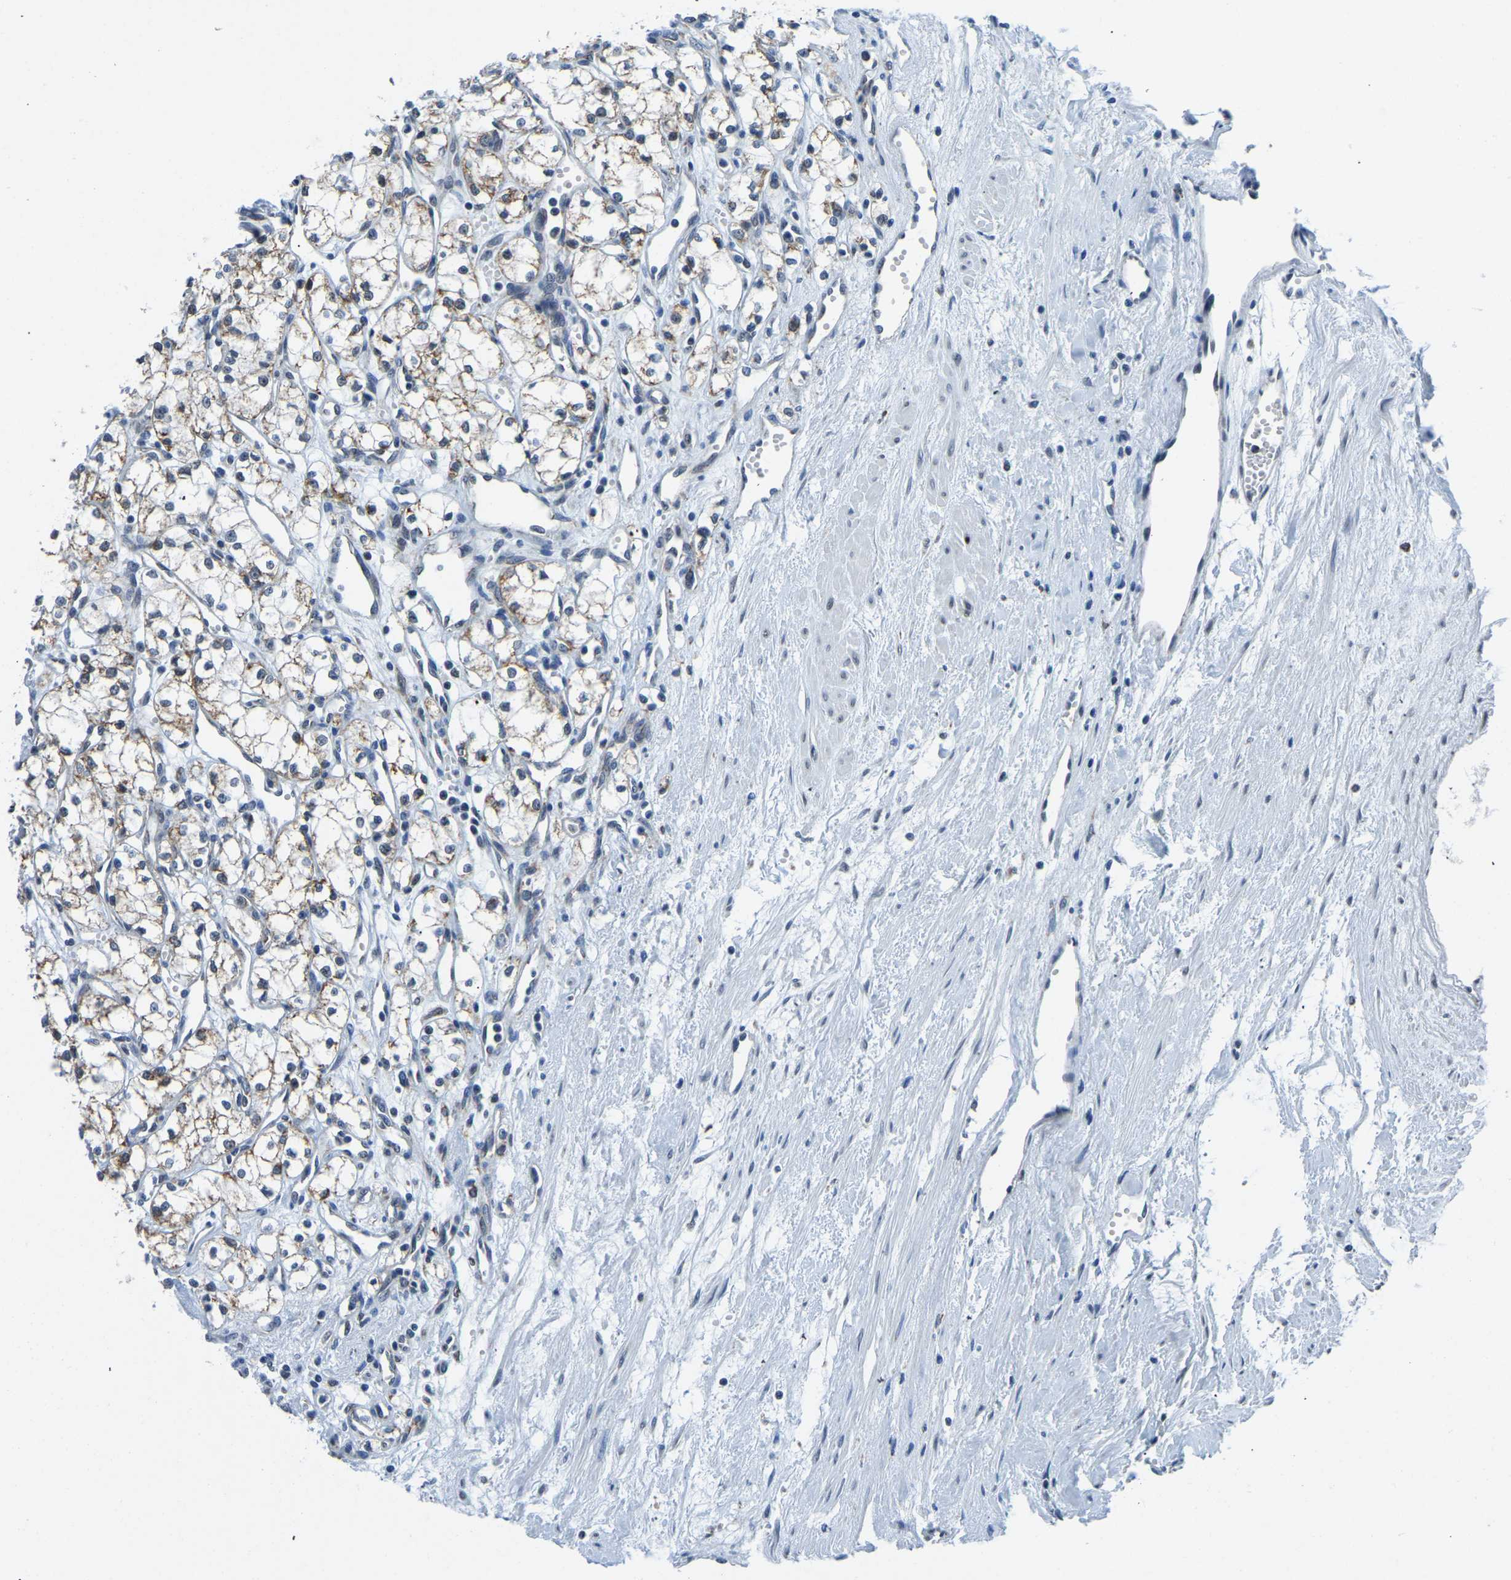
{"staining": {"intensity": "moderate", "quantity": ">75%", "location": "cytoplasmic/membranous"}, "tissue": "renal cancer", "cell_type": "Tumor cells", "image_type": "cancer", "snomed": [{"axis": "morphology", "description": "Adenocarcinoma, NOS"}, {"axis": "topography", "description": "Kidney"}], "caption": "Adenocarcinoma (renal) stained with immunohistochemistry displays moderate cytoplasmic/membranous staining in approximately >75% of tumor cells.", "gene": "BNIP3L", "patient": {"sex": "male", "age": 59}}